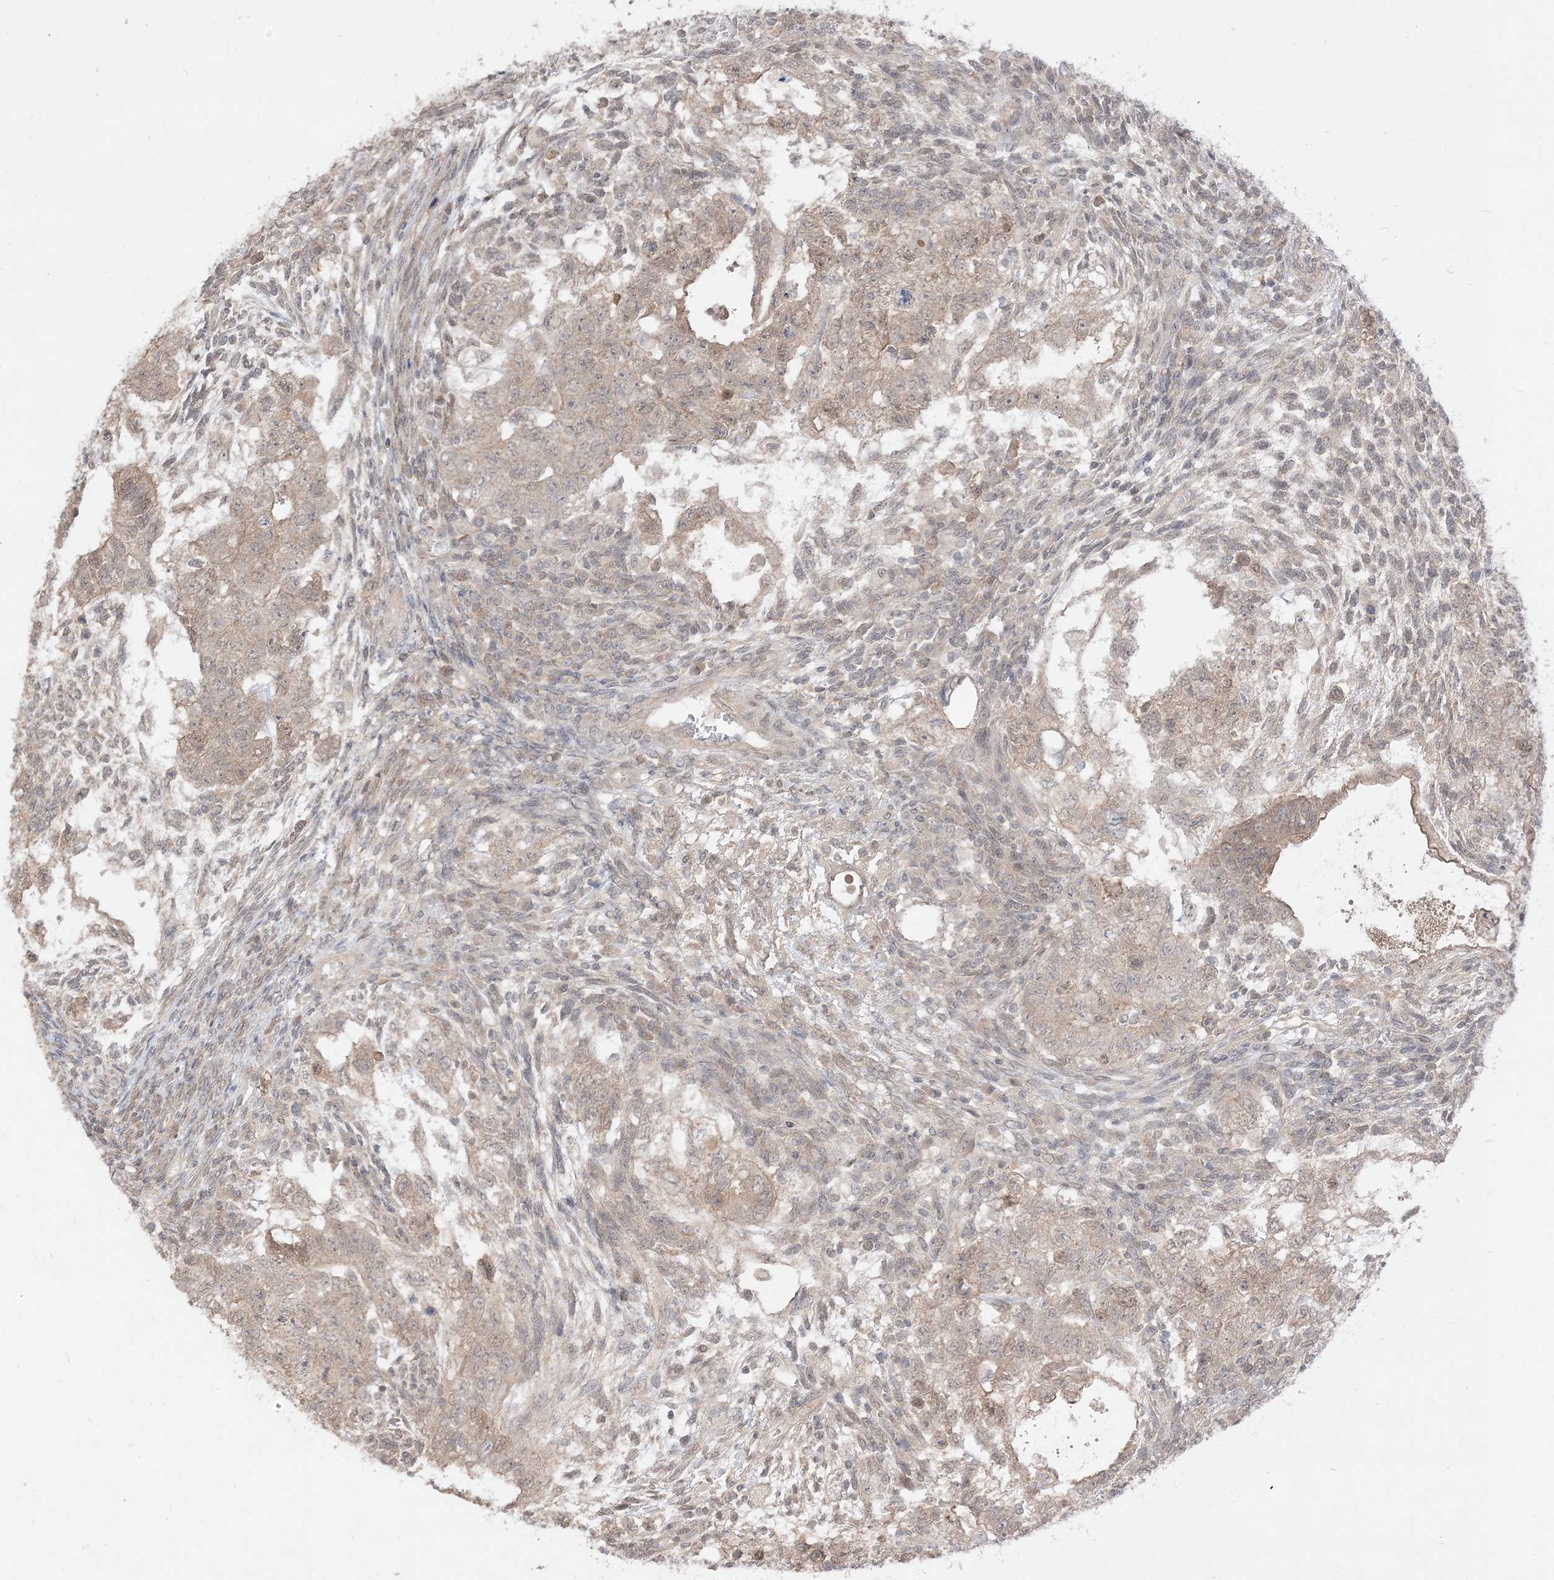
{"staining": {"intensity": "weak", "quantity": "<25%", "location": "cytoplasmic/membranous,nuclear"}, "tissue": "testis cancer", "cell_type": "Tumor cells", "image_type": "cancer", "snomed": [{"axis": "morphology", "description": "Carcinoma, Embryonal, NOS"}, {"axis": "topography", "description": "Testis"}], "caption": "Immunohistochemistry of testis cancer (embryonal carcinoma) reveals no expression in tumor cells.", "gene": "TBCC", "patient": {"sex": "male", "age": 37}}